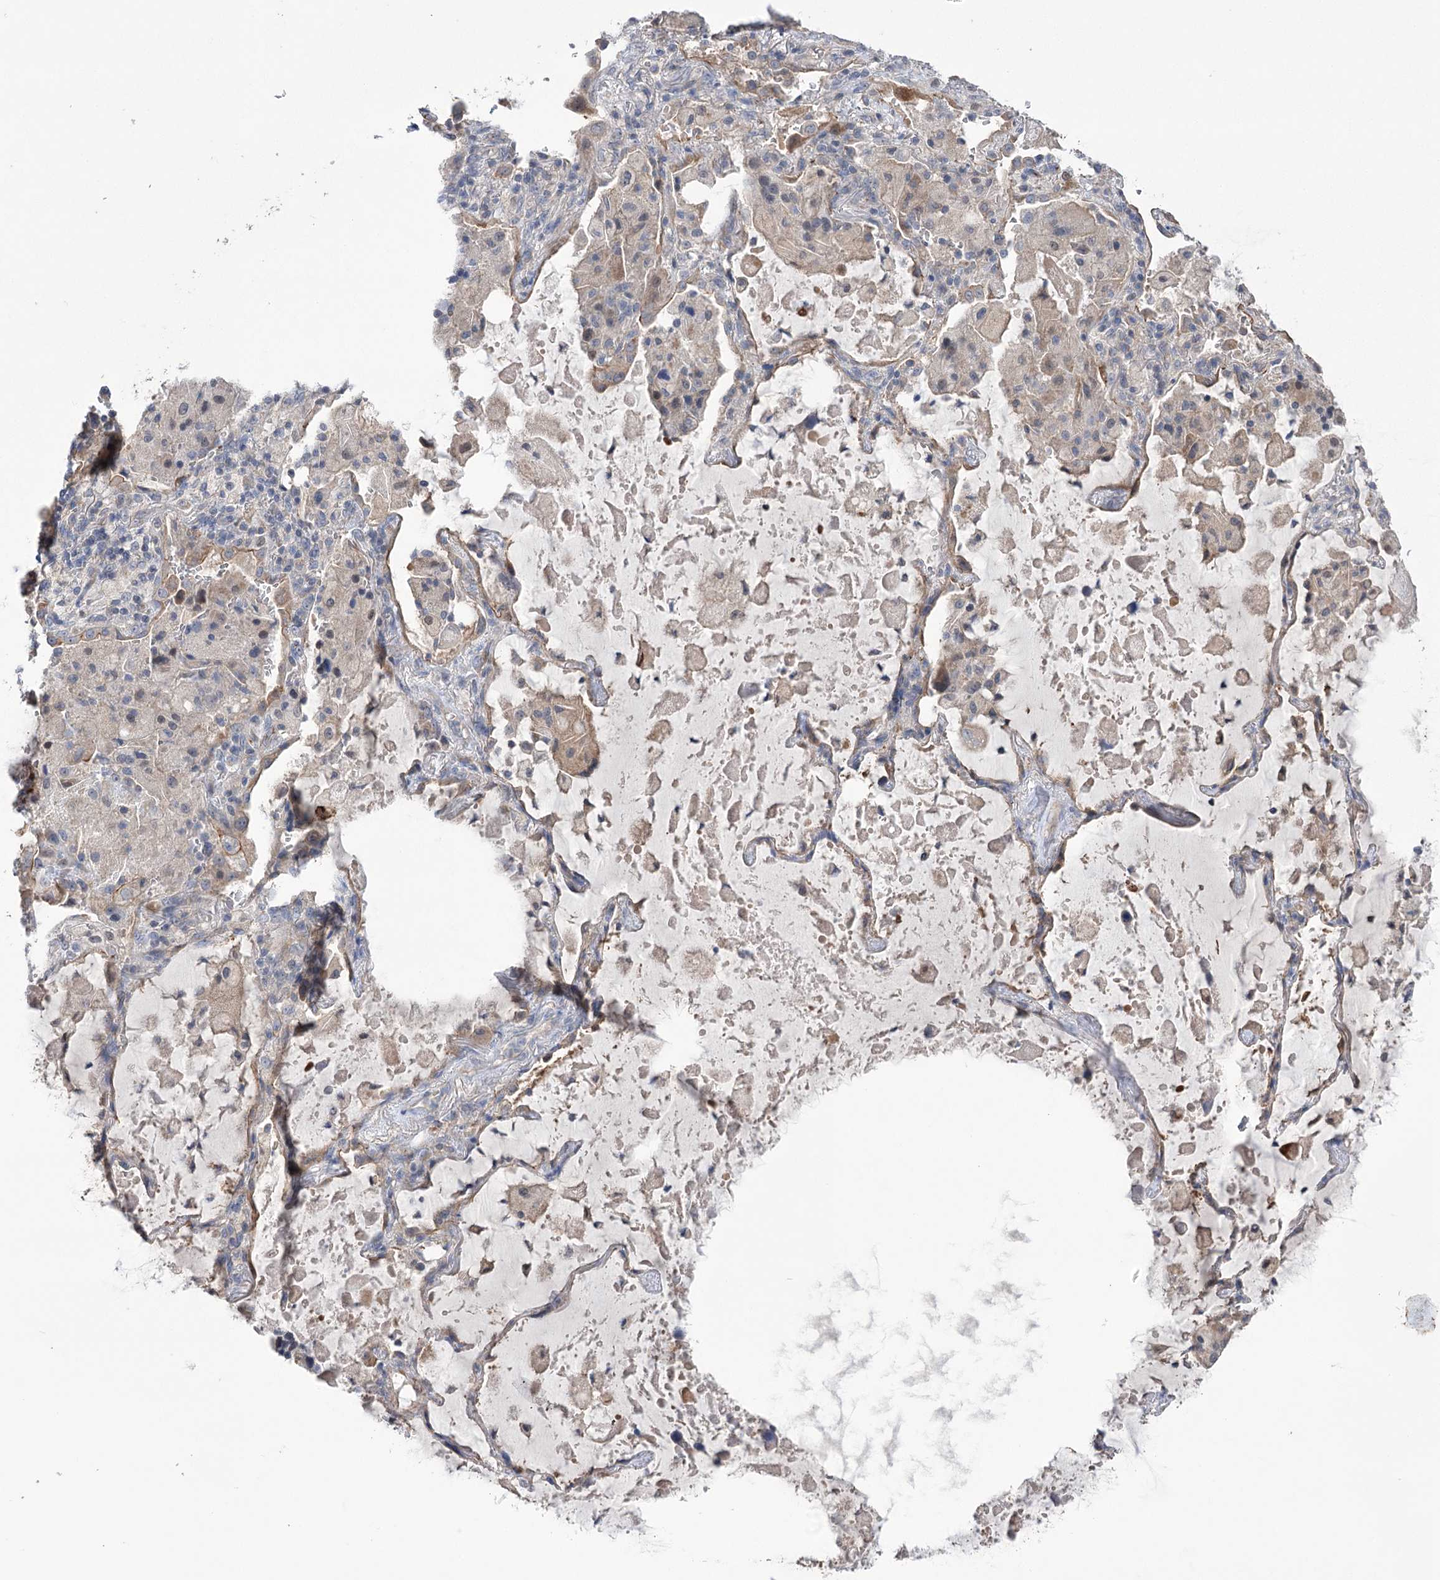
{"staining": {"intensity": "negative", "quantity": "none", "location": "none"}, "tissue": "lung cancer", "cell_type": "Tumor cells", "image_type": "cancer", "snomed": [{"axis": "morphology", "description": "Squamous cell carcinoma, NOS"}, {"axis": "topography", "description": "Lung"}], "caption": "Lung squamous cell carcinoma stained for a protein using immunohistochemistry shows no staining tumor cells.", "gene": "TRIM71", "patient": {"sex": "female", "age": 73}}